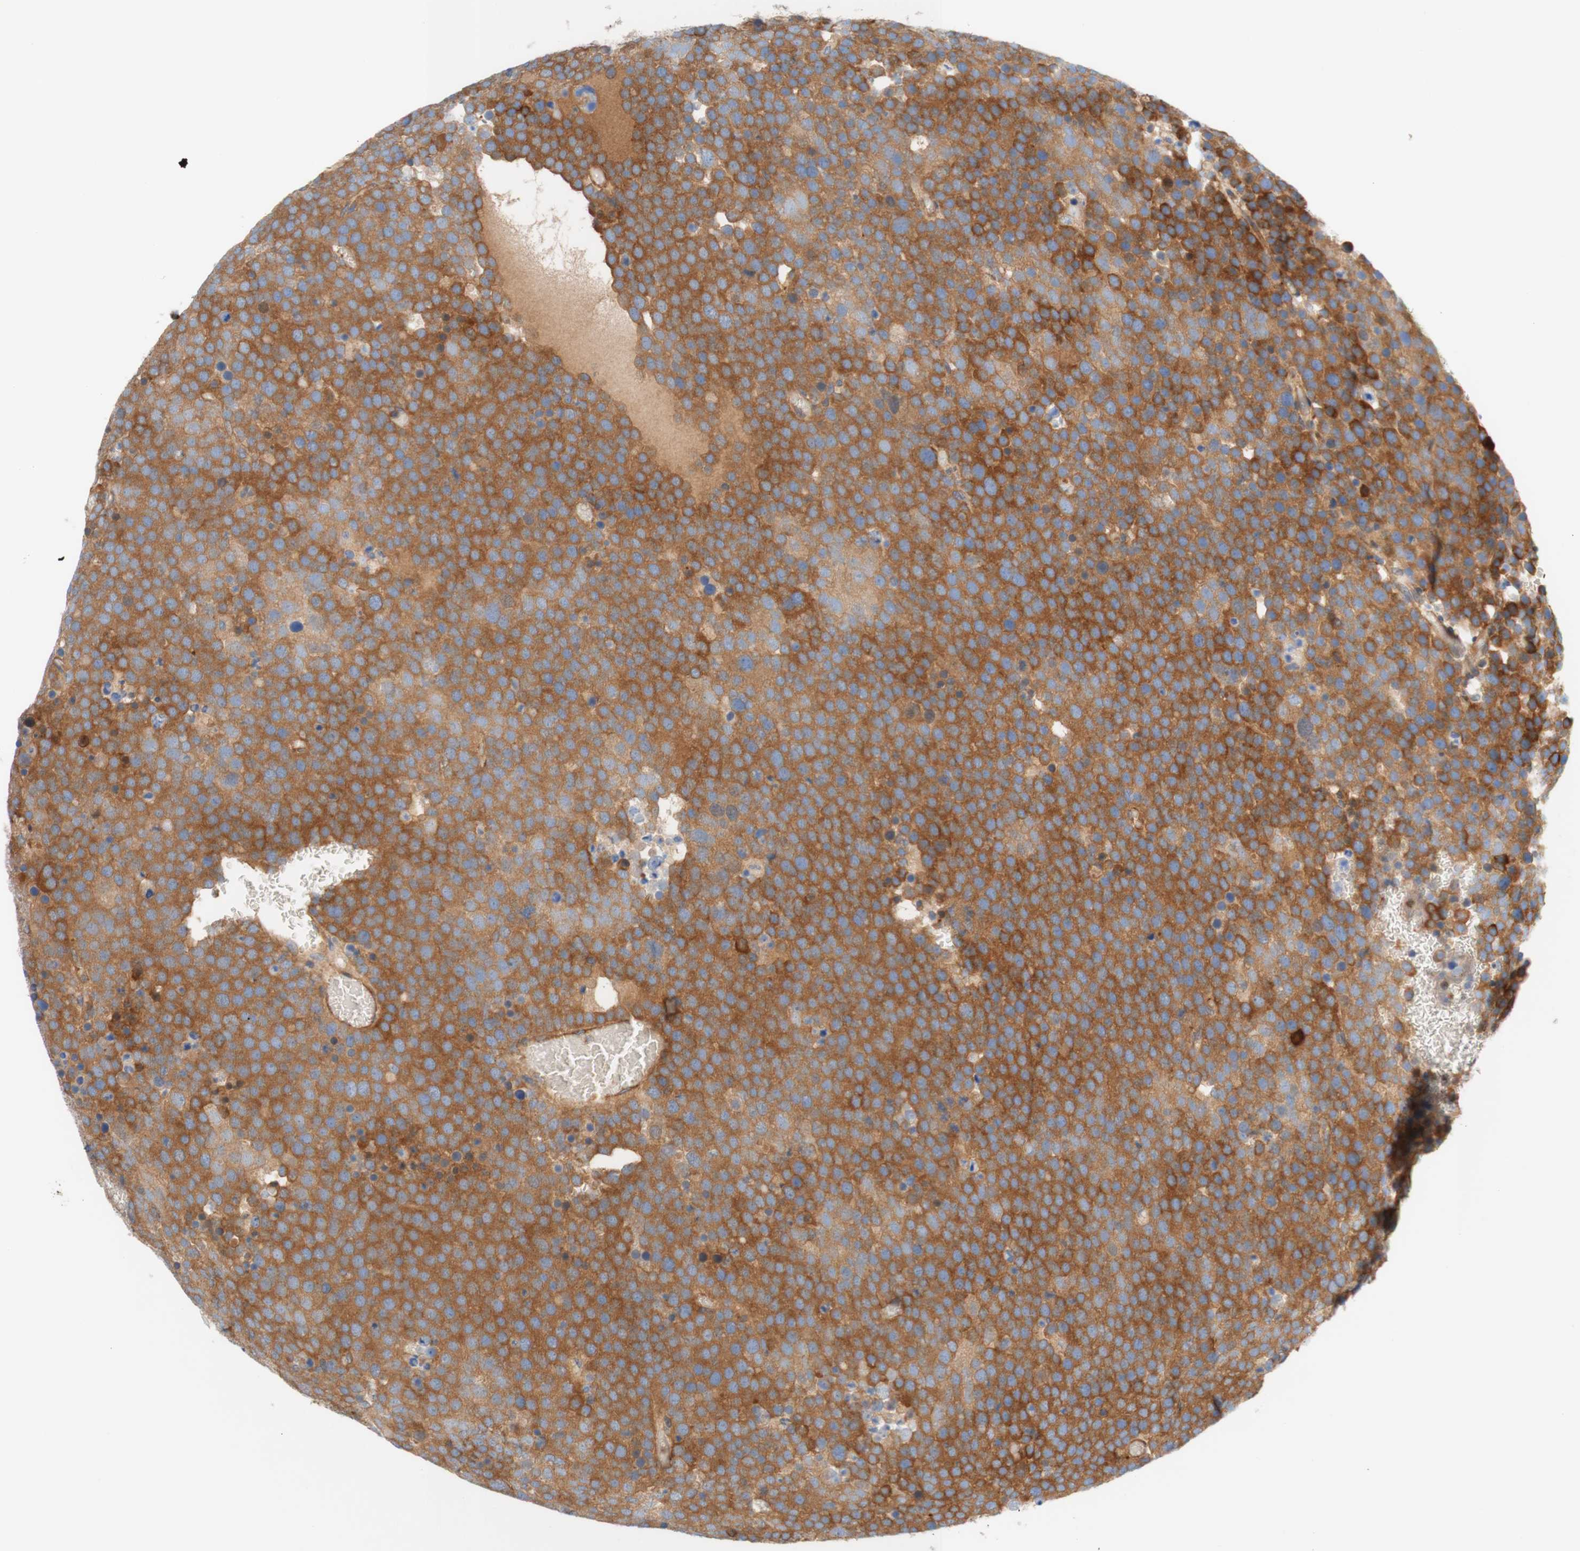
{"staining": {"intensity": "moderate", "quantity": ">75%", "location": "cytoplasmic/membranous"}, "tissue": "testis cancer", "cell_type": "Tumor cells", "image_type": "cancer", "snomed": [{"axis": "morphology", "description": "Seminoma, NOS"}, {"axis": "topography", "description": "Testis"}], "caption": "A brown stain labels moderate cytoplasmic/membranous staining of a protein in human seminoma (testis) tumor cells.", "gene": "STOM", "patient": {"sex": "male", "age": 71}}